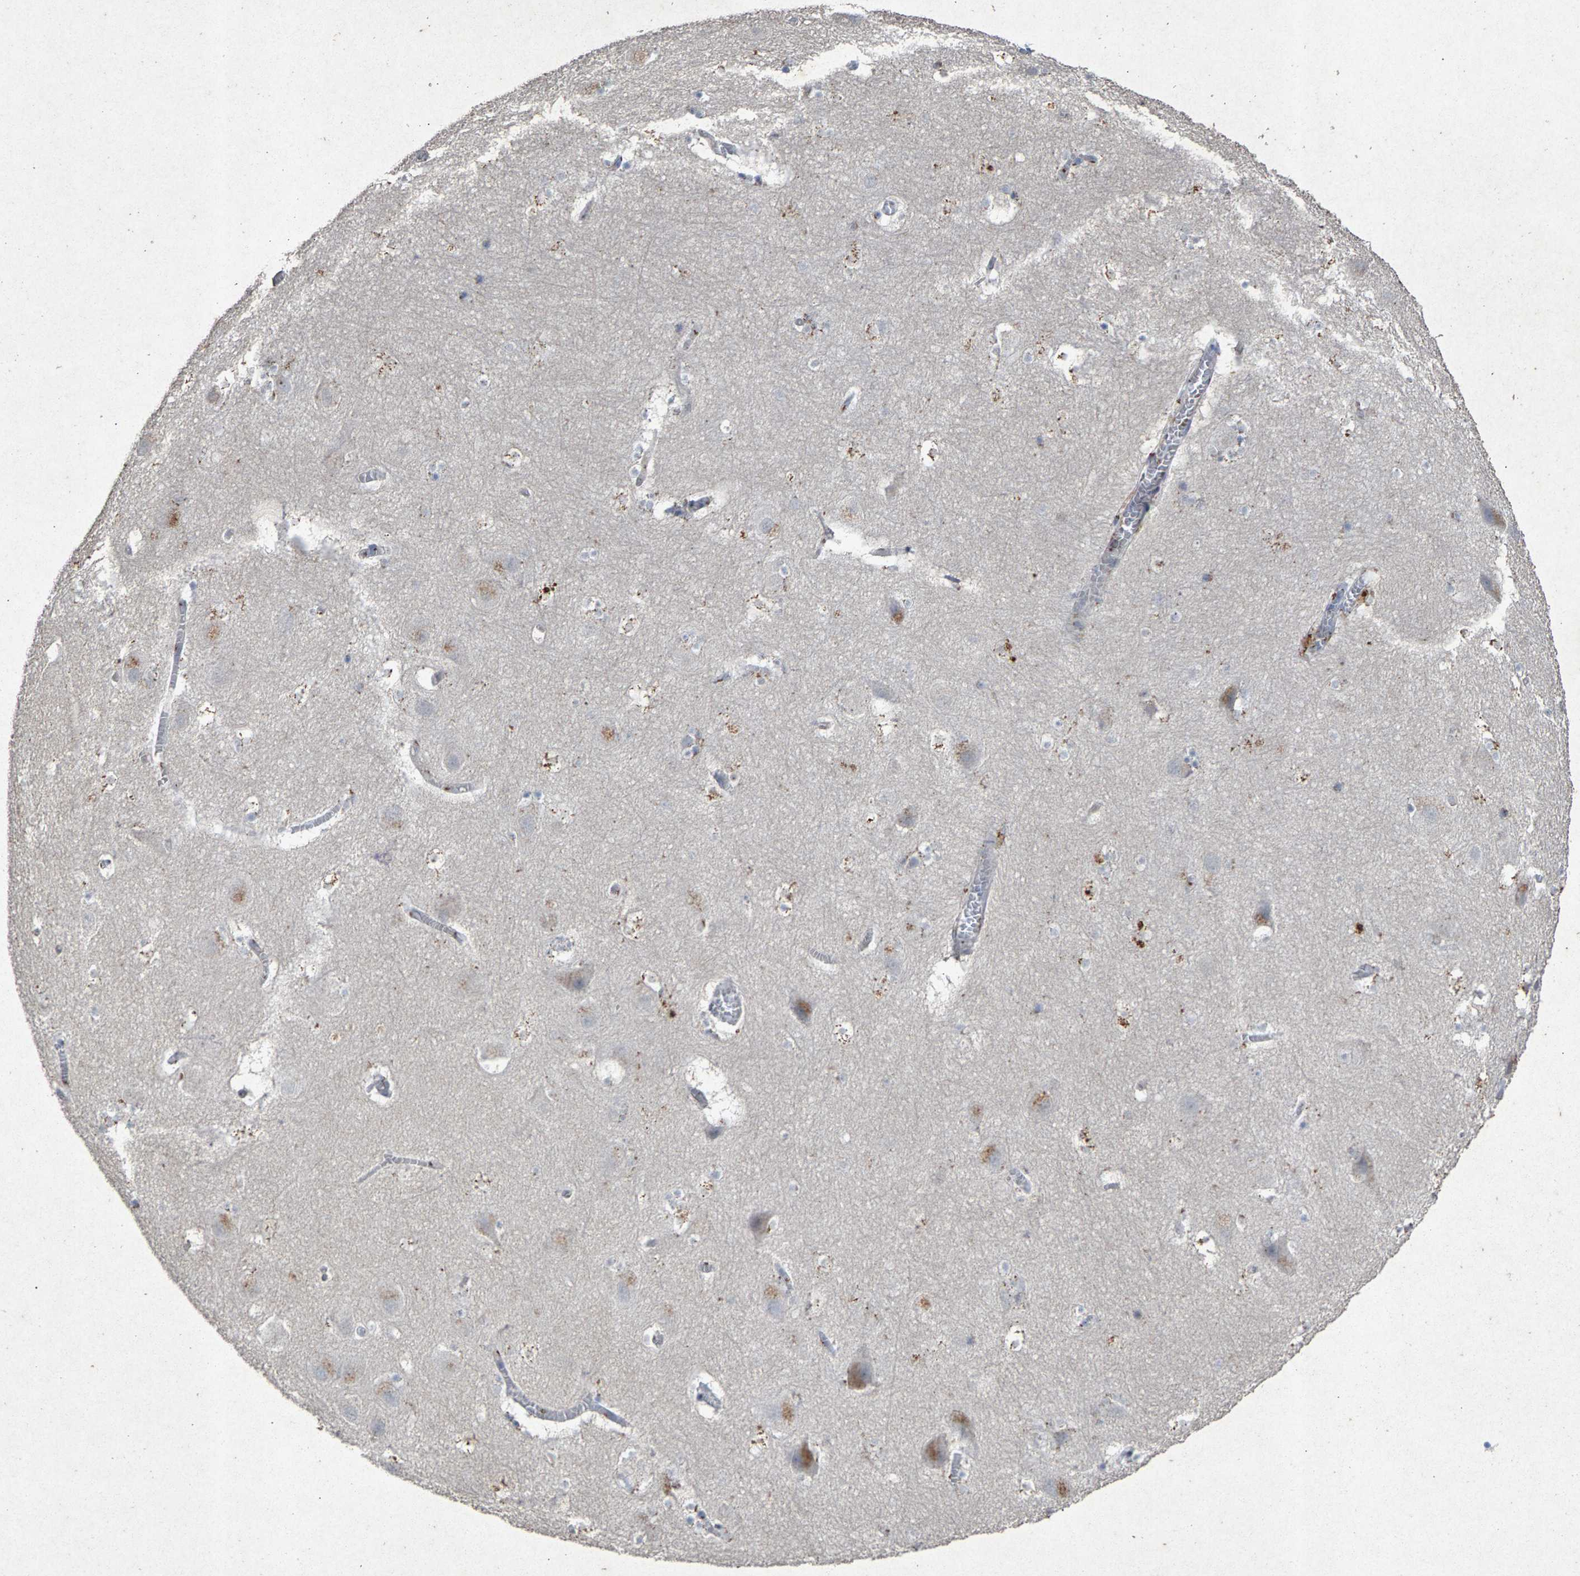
{"staining": {"intensity": "moderate", "quantity": "25%-75%", "location": "cytoplasmic/membranous"}, "tissue": "hippocampus", "cell_type": "Glial cells", "image_type": "normal", "snomed": [{"axis": "morphology", "description": "Normal tissue, NOS"}, {"axis": "topography", "description": "Hippocampus"}], "caption": "The image demonstrates staining of unremarkable hippocampus, revealing moderate cytoplasmic/membranous protein positivity (brown color) within glial cells.", "gene": "MAN2A1", "patient": {"sex": "male", "age": 45}}